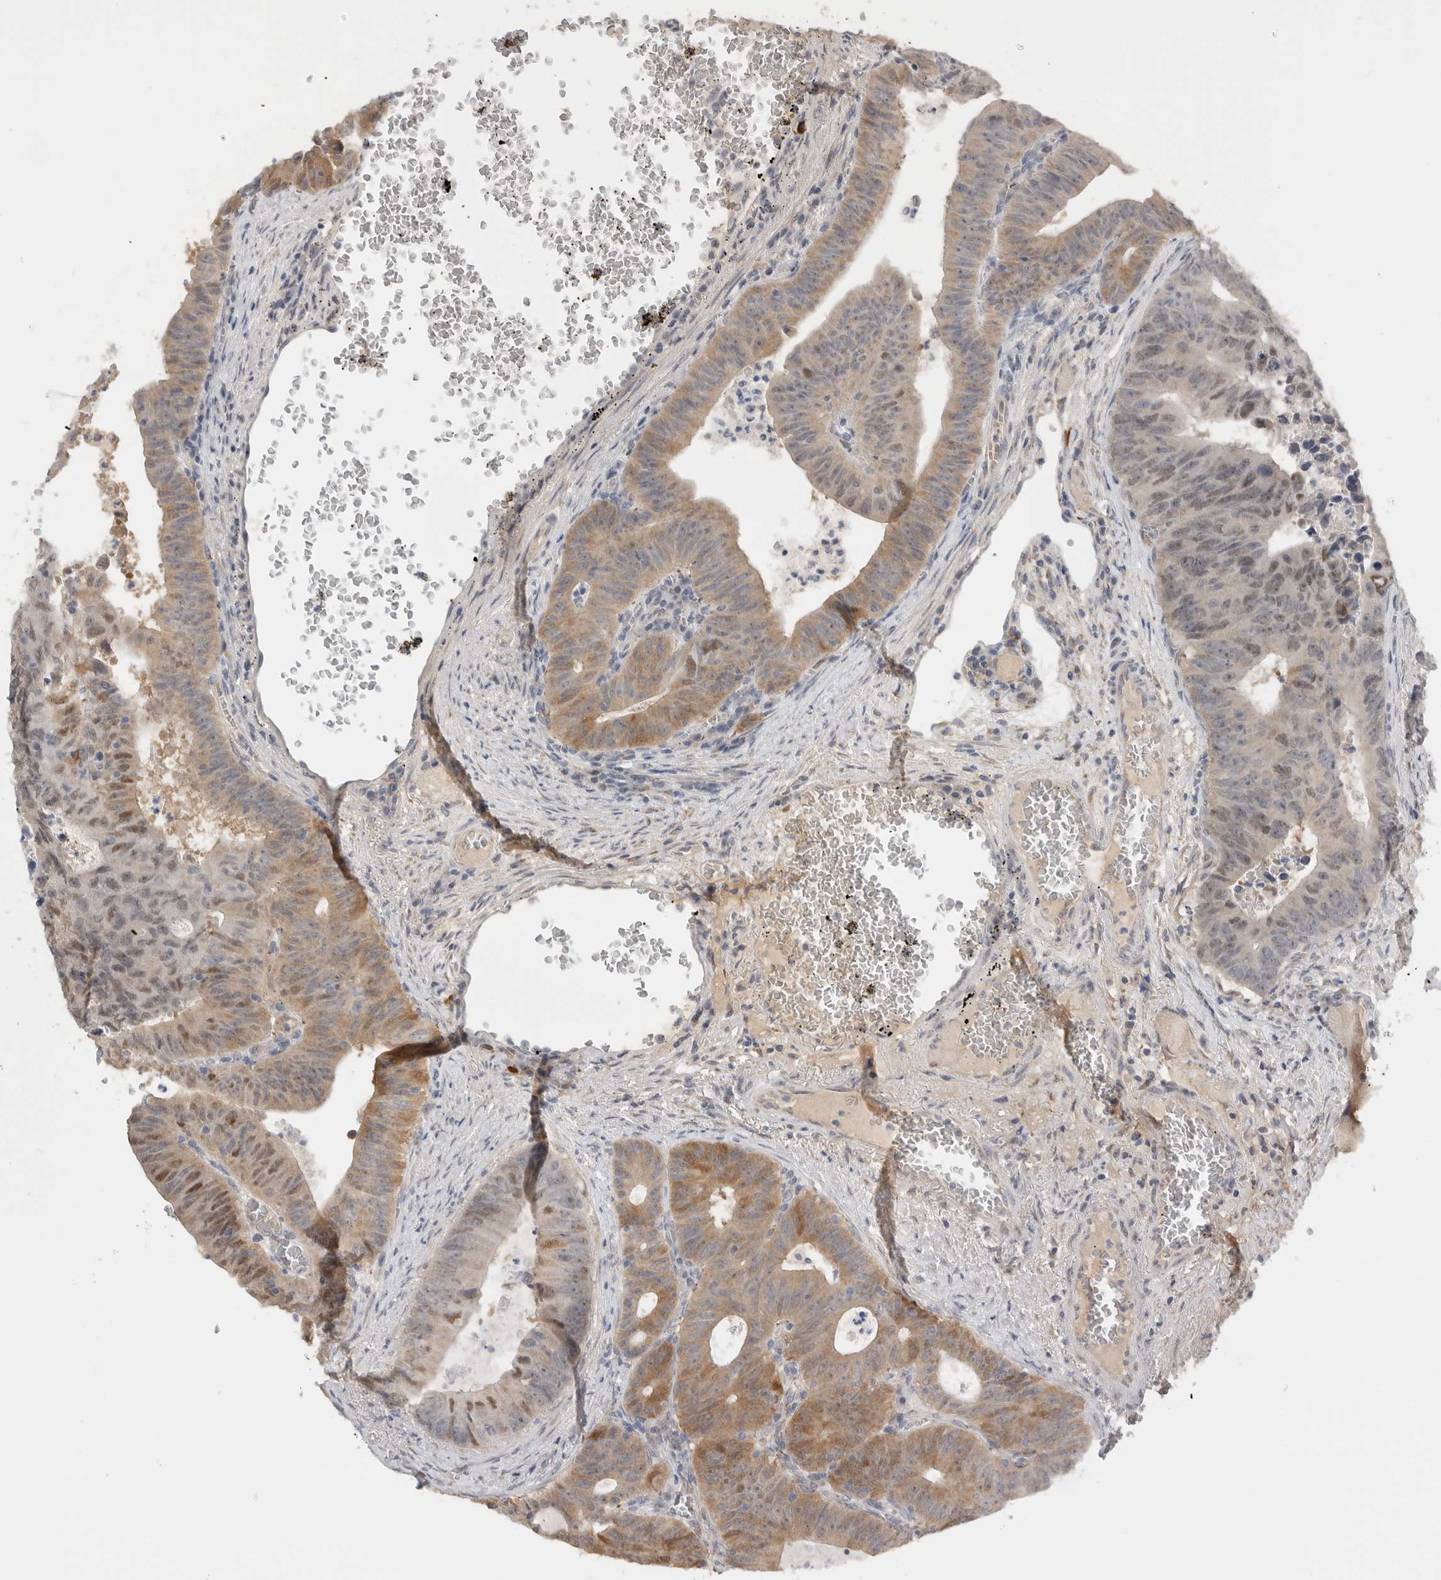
{"staining": {"intensity": "moderate", "quantity": ">75%", "location": "cytoplasmic/membranous,nuclear"}, "tissue": "colorectal cancer", "cell_type": "Tumor cells", "image_type": "cancer", "snomed": [{"axis": "morphology", "description": "Adenocarcinoma, NOS"}, {"axis": "topography", "description": "Colon"}], "caption": "An IHC image of tumor tissue is shown. Protein staining in brown highlights moderate cytoplasmic/membranous and nuclear positivity in colorectal cancer within tumor cells. The protein is stained brown, and the nuclei are stained in blue (DAB (3,3'-diaminobenzidine) IHC with brightfield microscopy, high magnification).", "gene": "DYRK2", "patient": {"sex": "male", "age": 87}}